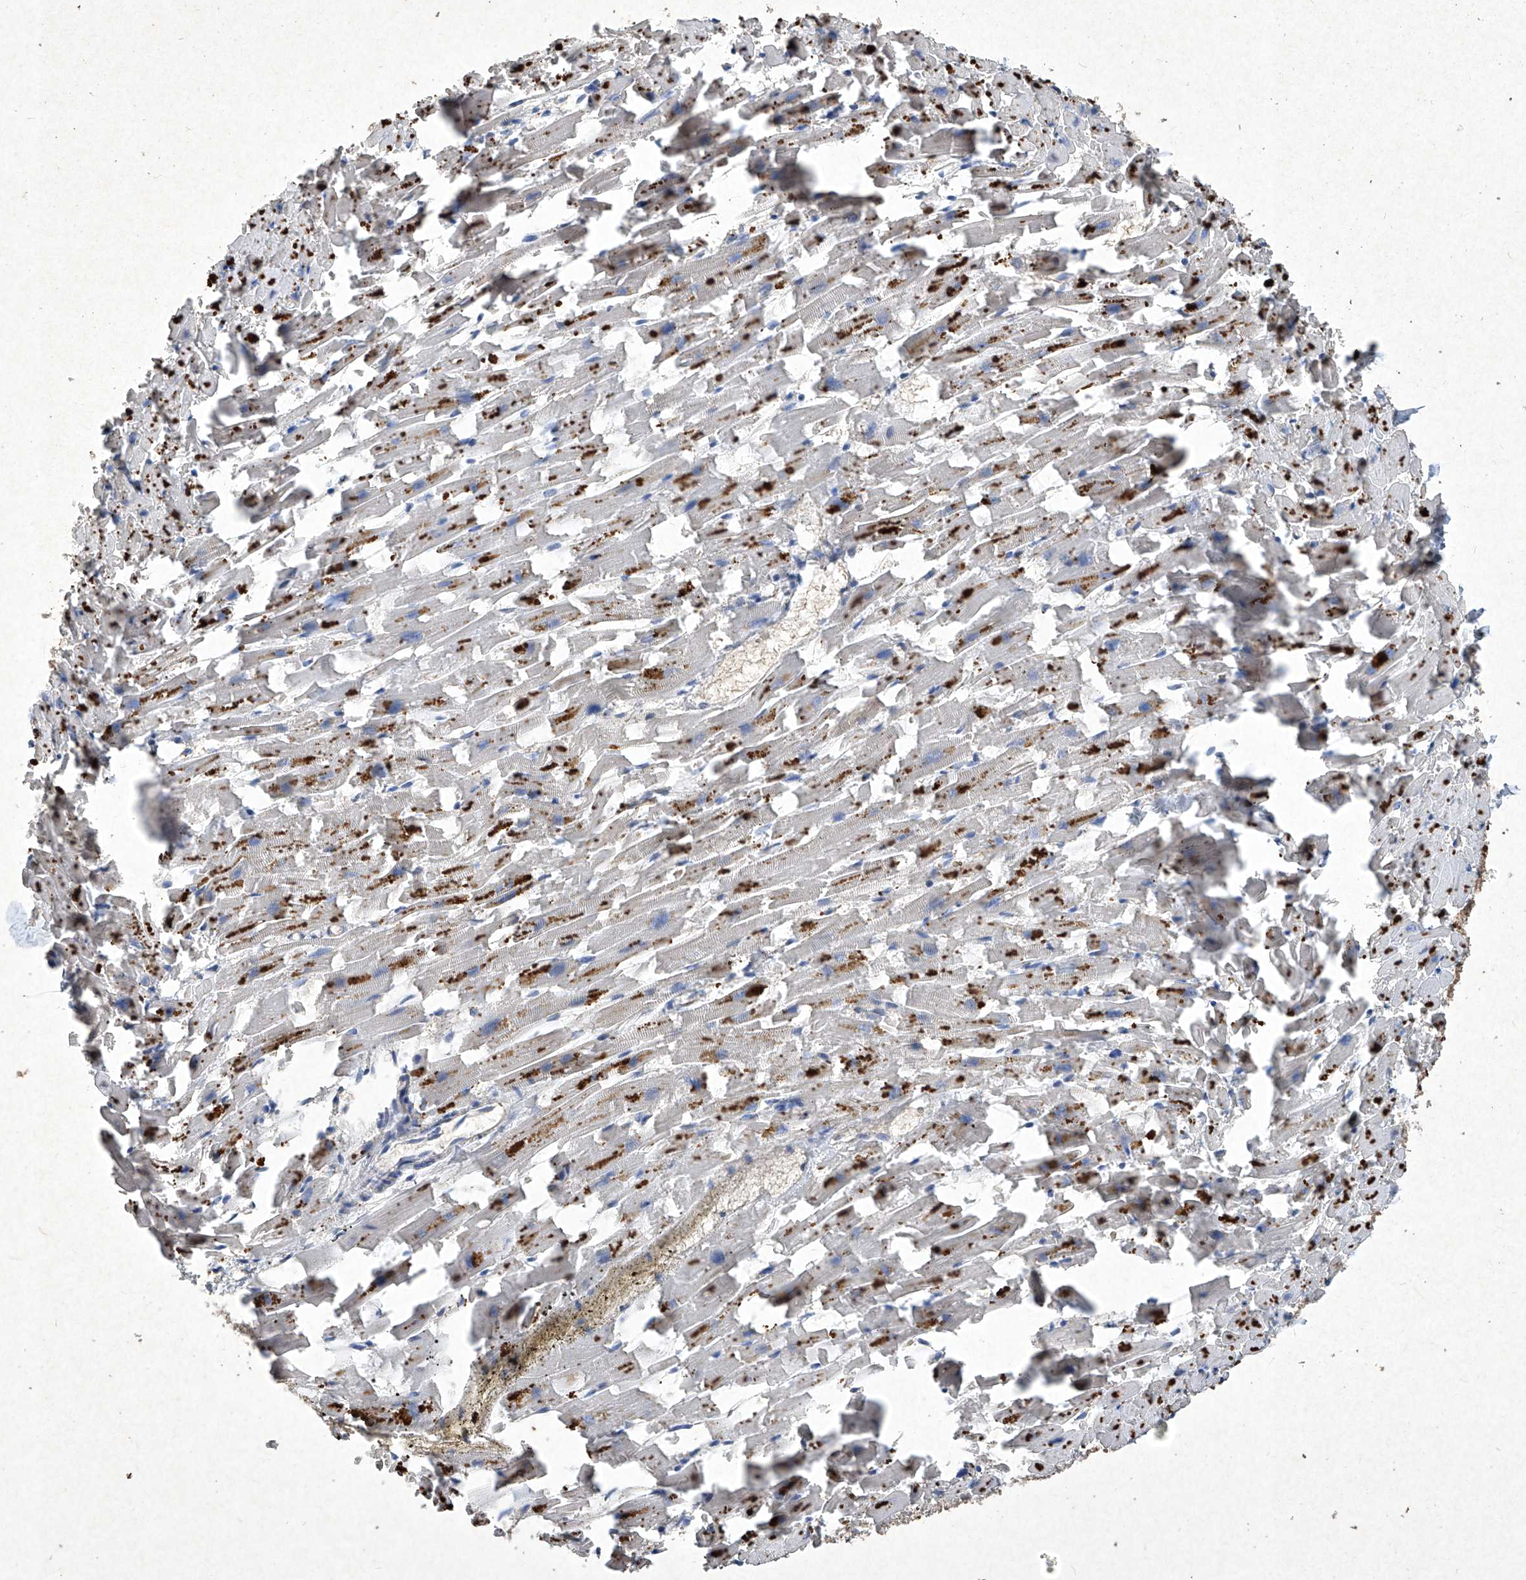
{"staining": {"intensity": "strong", "quantity": "<25%", "location": "cytoplasmic/membranous"}, "tissue": "heart muscle", "cell_type": "Cardiomyocytes", "image_type": "normal", "snomed": [{"axis": "morphology", "description": "Normal tissue, NOS"}, {"axis": "topography", "description": "Heart"}], "caption": "Strong cytoplasmic/membranous protein staining is present in approximately <25% of cardiomyocytes in heart muscle. (Stains: DAB (3,3'-diaminobenzidine) in brown, nuclei in blue, Microscopy: brightfield microscopy at high magnification).", "gene": "MED16", "patient": {"sex": "female", "age": 64}}